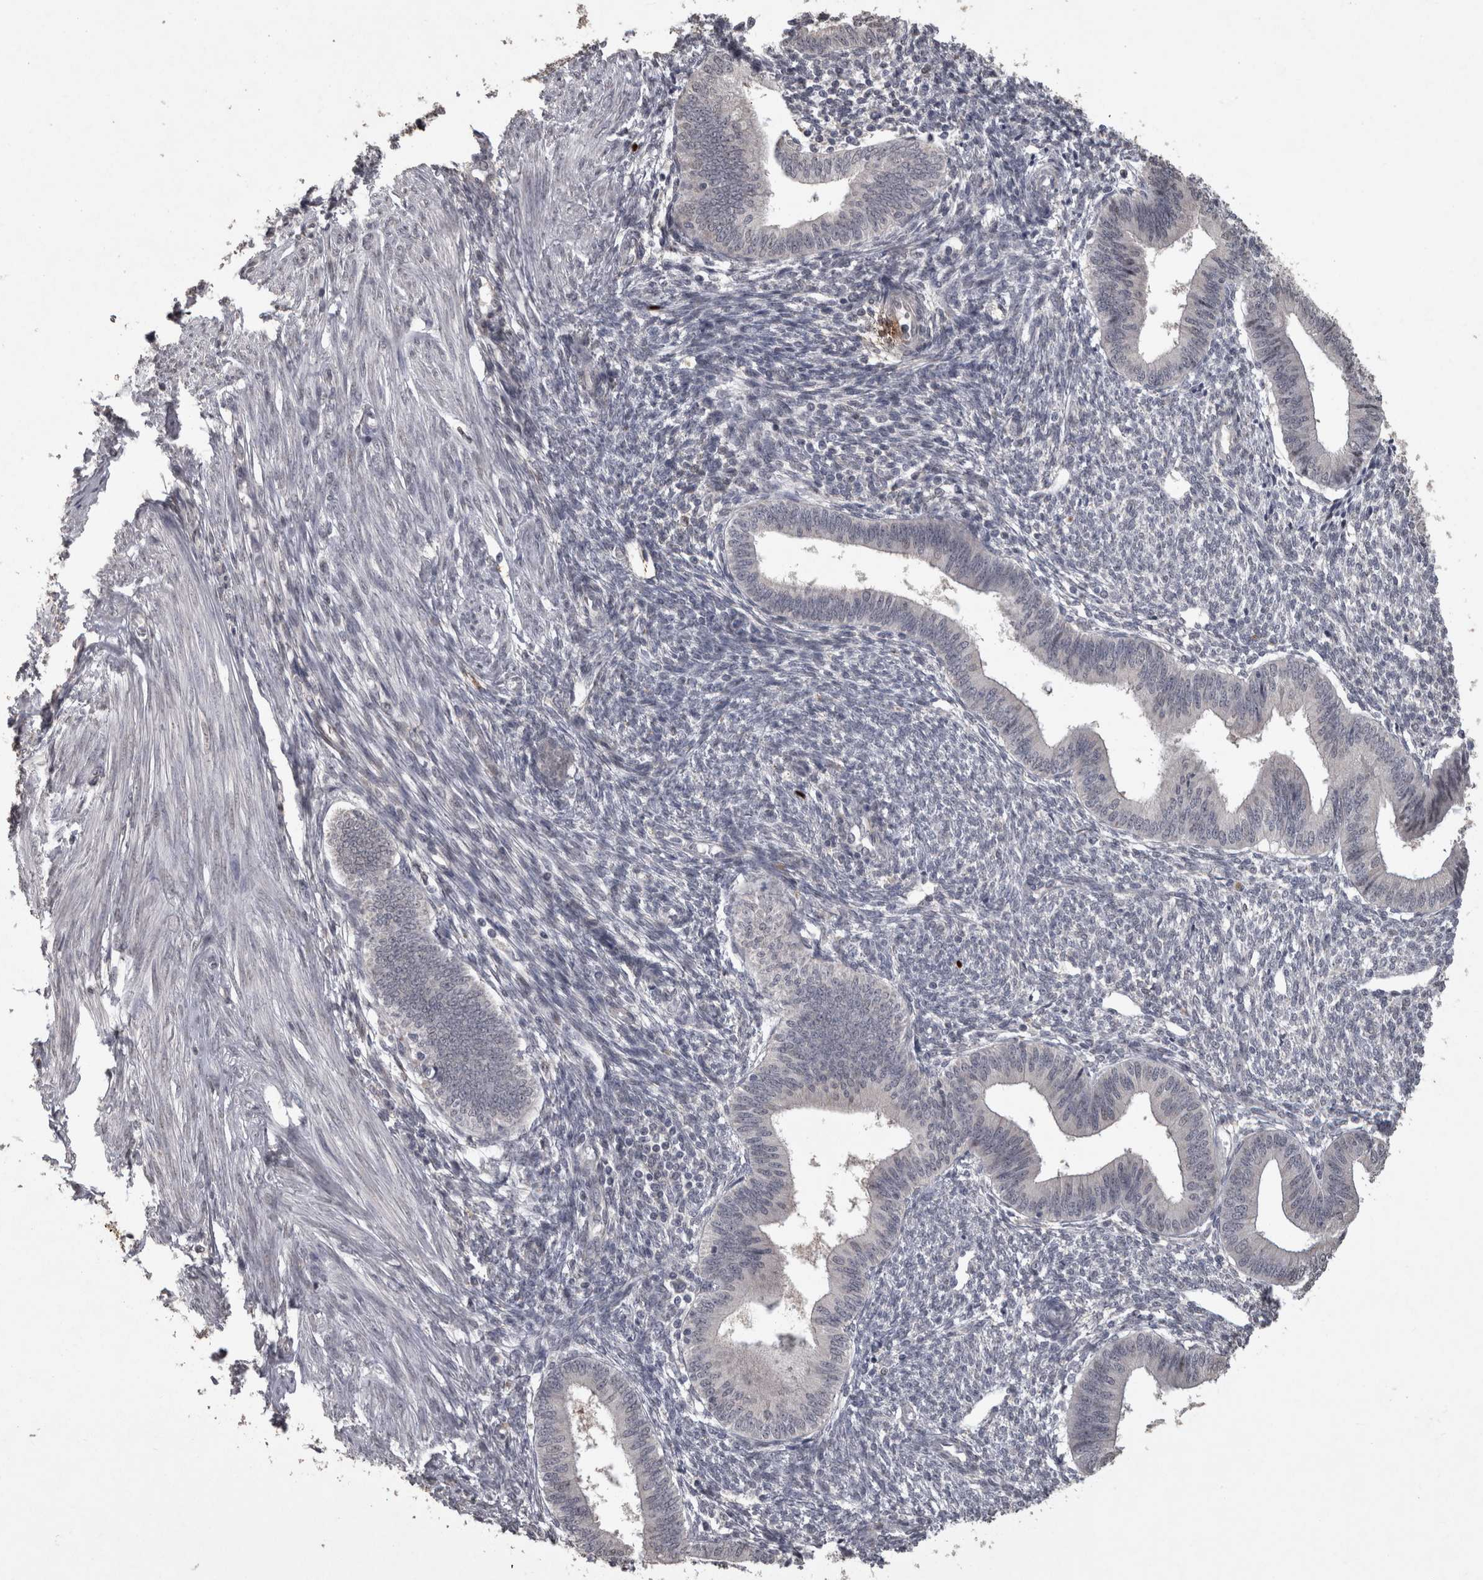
{"staining": {"intensity": "weak", "quantity": "25%-75%", "location": "cytoplasmic/membranous"}, "tissue": "endometrium", "cell_type": "Cells in endometrial stroma", "image_type": "normal", "snomed": [{"axis": "morphology", "description": "Normal tissue, NOS"}, {"axis": "topography", "description": "Endometrium"}], "caption": "Weak cytoplasmic/membranous positivity for a protein is identified in about 25%-75% of cells in endometrial stroma of normal endometrium using immunohistochemistry (IHC).", "gene": "MEP1A", "patient": {"sex": "female", "age": 46}}